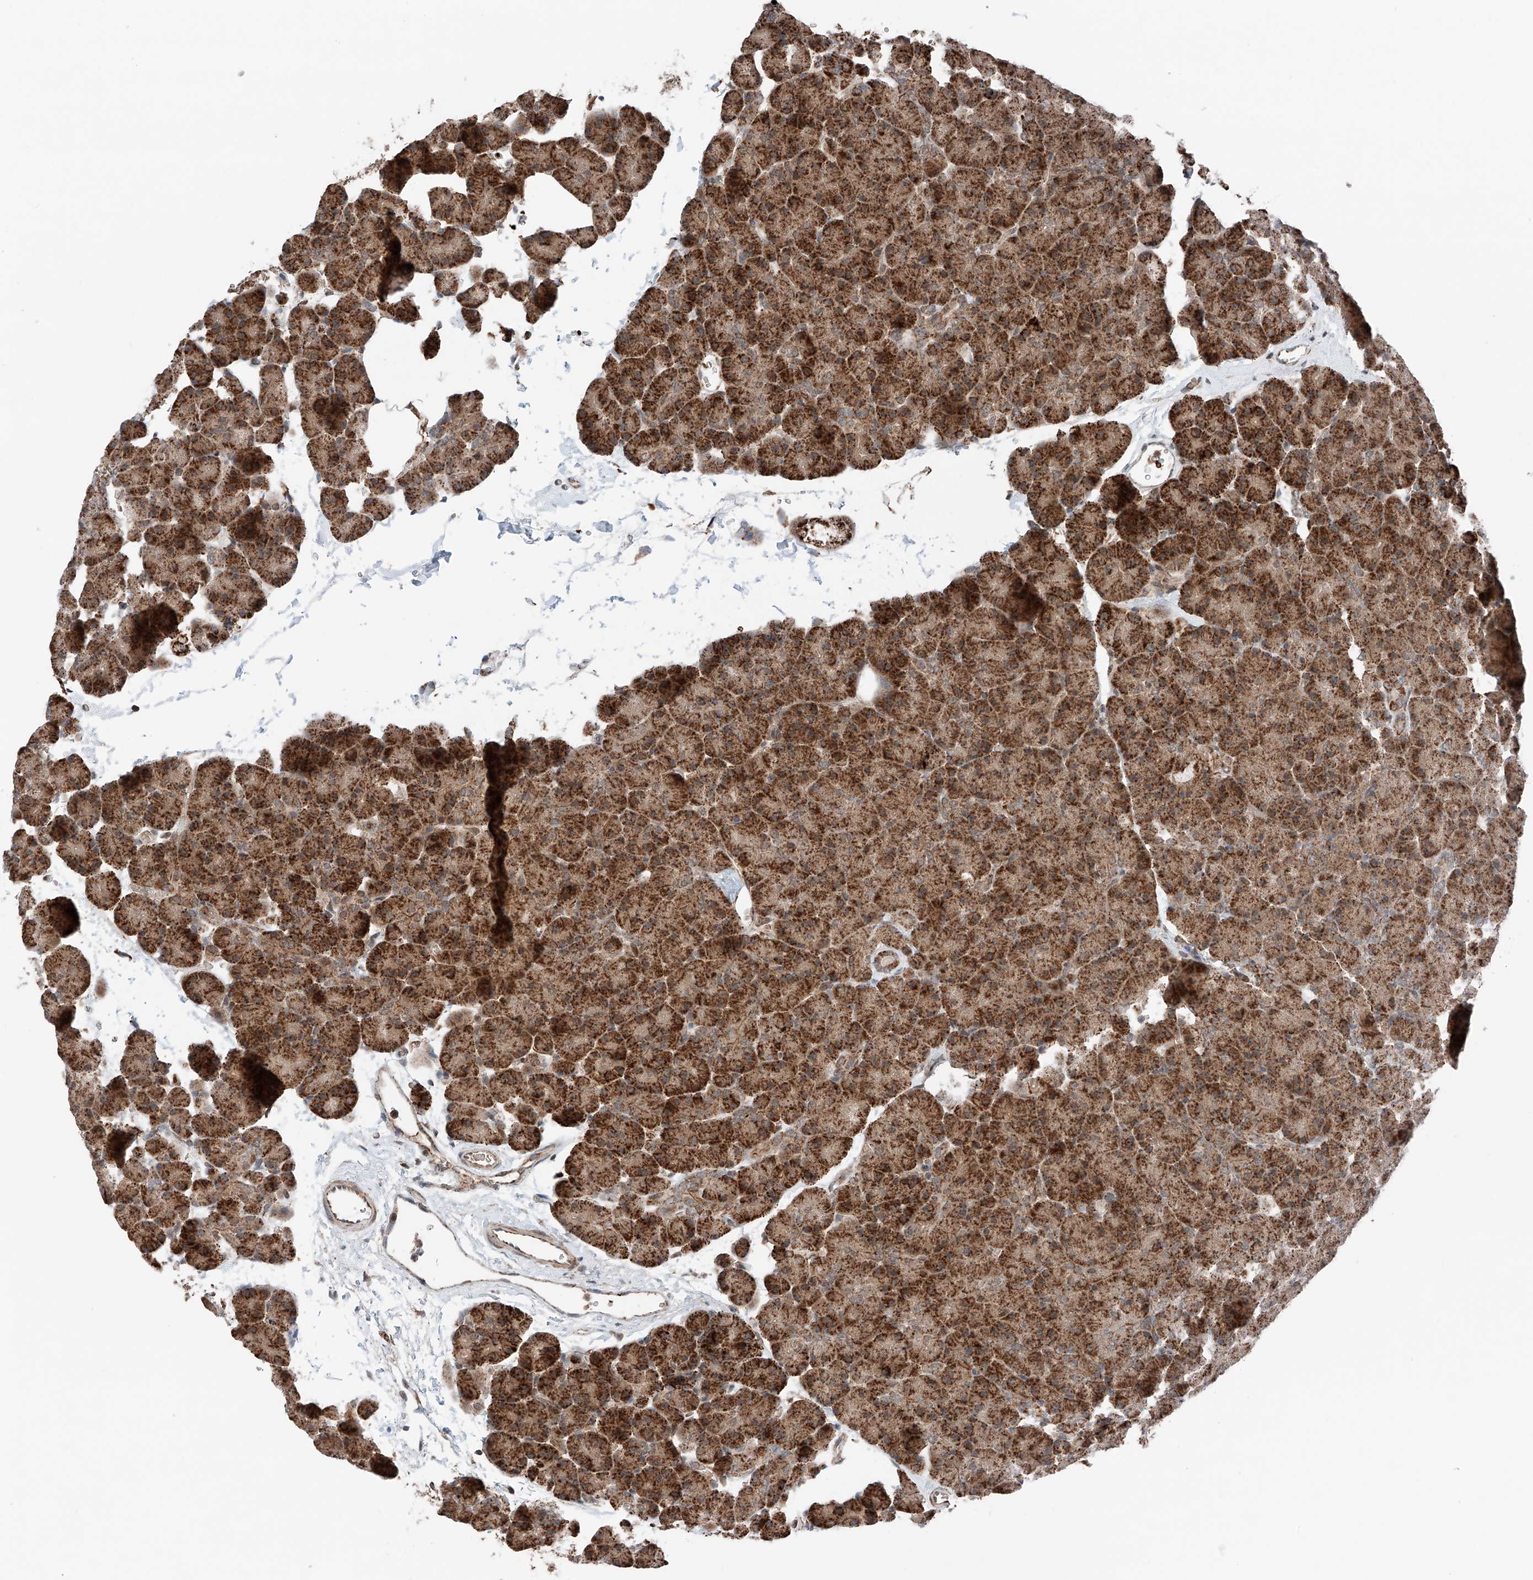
{"staining": {"intensity": "strong", "quantity": ">75%", "location": "cytoplasmic/membranous"}, "tissue": "pancreas", "cell_type": "Exocrine glandular cells", "image_type": "normal", "snomed": [{"axis": "morphology", "description": "Normal tissue, NOS"}, {"axis": "morphology", "description": "Carcinoid, malignant, NOS"}, {"axis": "topography", "description": "Pancreas"}], "caption": "DAB immunohistochemical staining of benign human pancreas displays strong cytoplasmic/membranous protein expression in approximately >75% of exocrine glandular cells.", "gene": "ZSCAN29", "patient": {"sex": "female", "age": 35}}